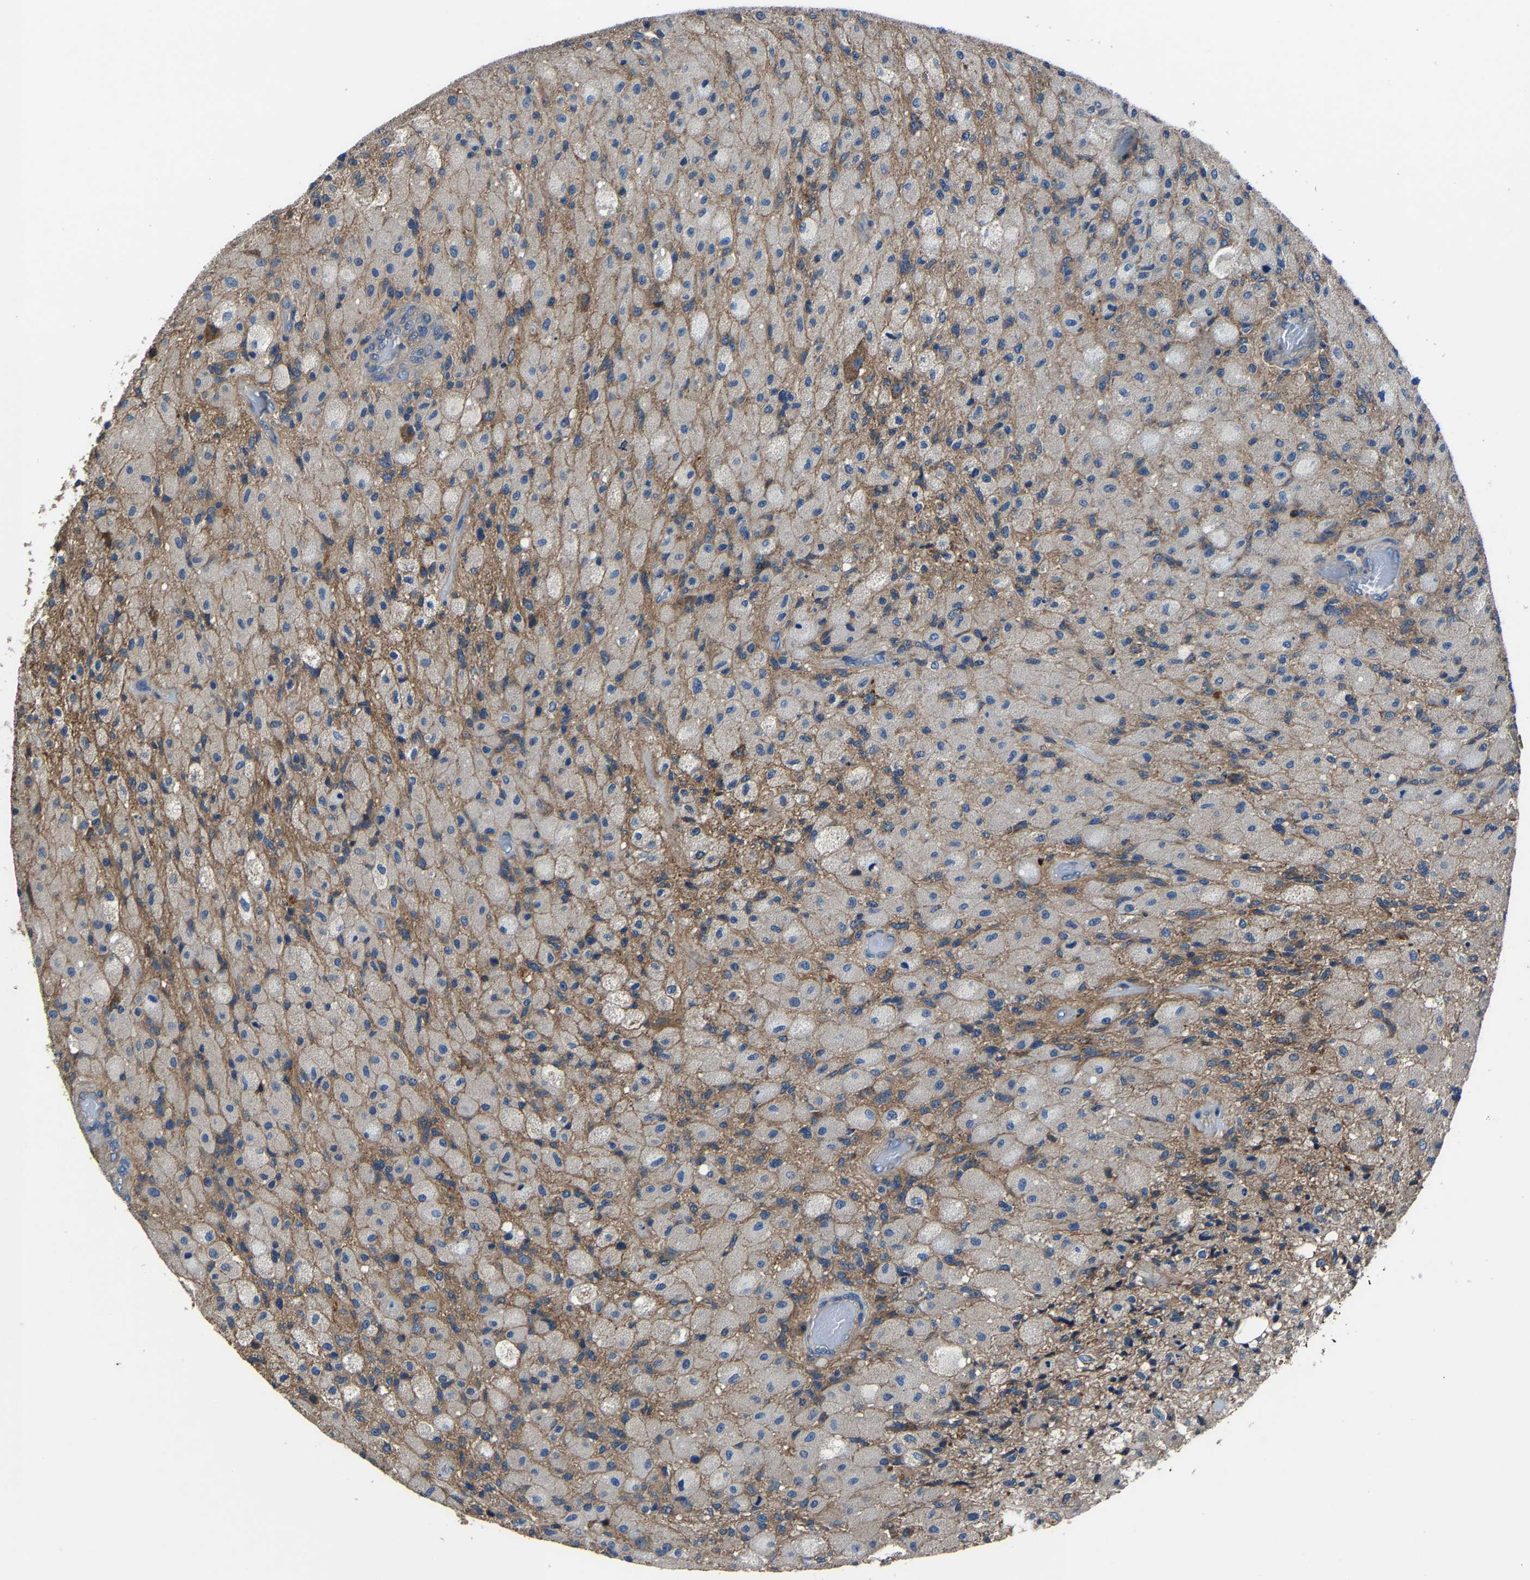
{"staining": {"intensity": "moderate", "quantity": "<25%", "location": "cytoplasmic/membranous"}, "tissue": "glioma", "cell_type": "Tumor cells", "image_type": "cancer", "snomed": [{"axis": "morphology", "description": "Normal tissue, NOS"}, {"axis": "morphology", "description": "Glioma, malignant, High grade"}, {"axis": "topography", "description": "Cerebral cortex"}], "caption": "Glioma stained with a brown dye shows moderate cytoplasmic/membranous positive expression in about <25% of tumor cells.", "gene": "KIAA1958", "patient": {"sex": "male", "age": 77}}